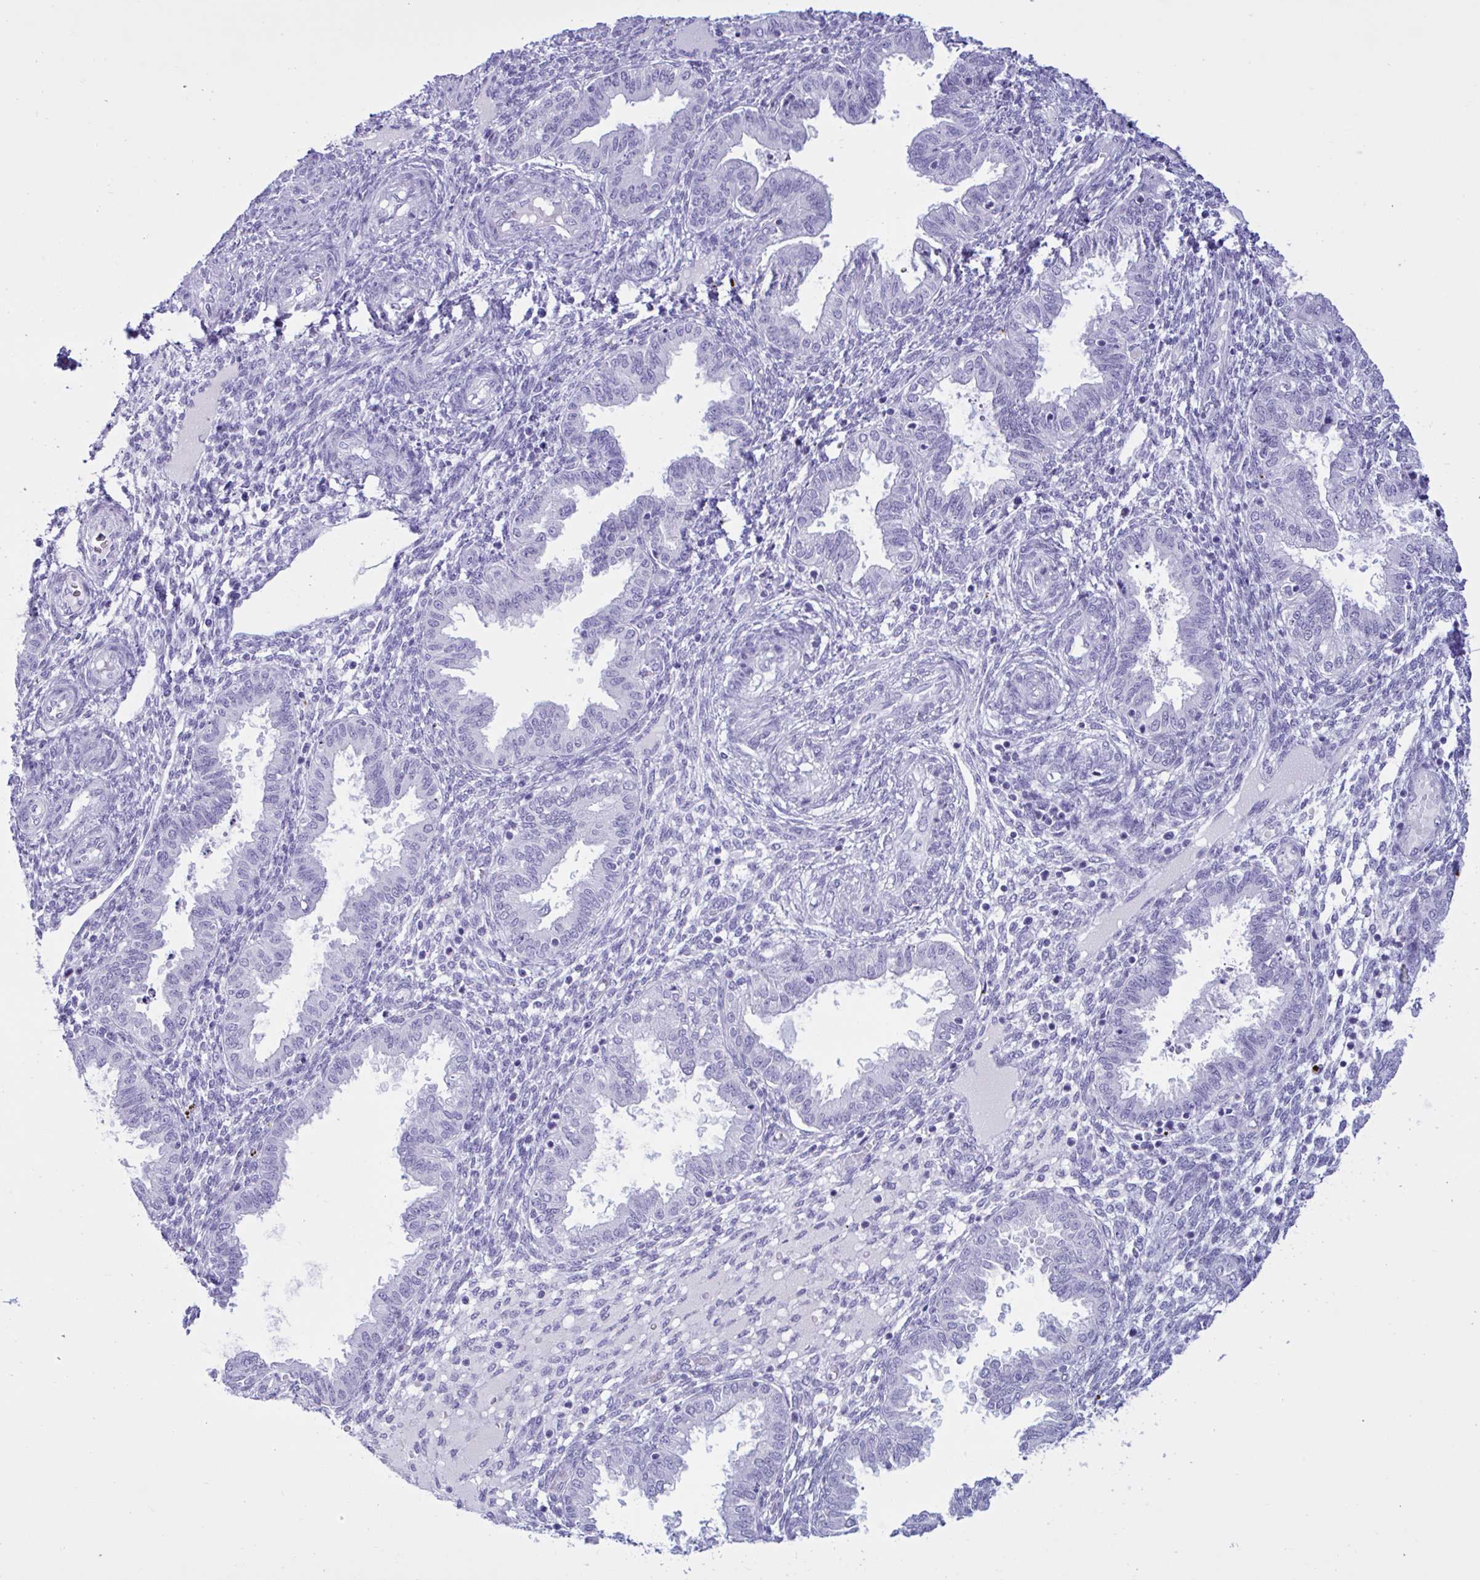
{"staining": {"intensity": "negative", "quantity": "none", "location": "none"}, "tissue": "endometrium", "cell_type": "Cells in endometrial stroma", "image_type": "normal", "snomed": [{"axis": "morphology", "description": "Normal tissue, NOS"}, {"axis": "topography", "description": "Endometrium"}], "caption": "High power microscopy micrograph of an IHC photomicrograph of unremarkable endometrium, revealing no significant expression in cells in endometrial stroma.", "gene": "MRGPRG", "patient": {"sex": "female", "age": 33}}